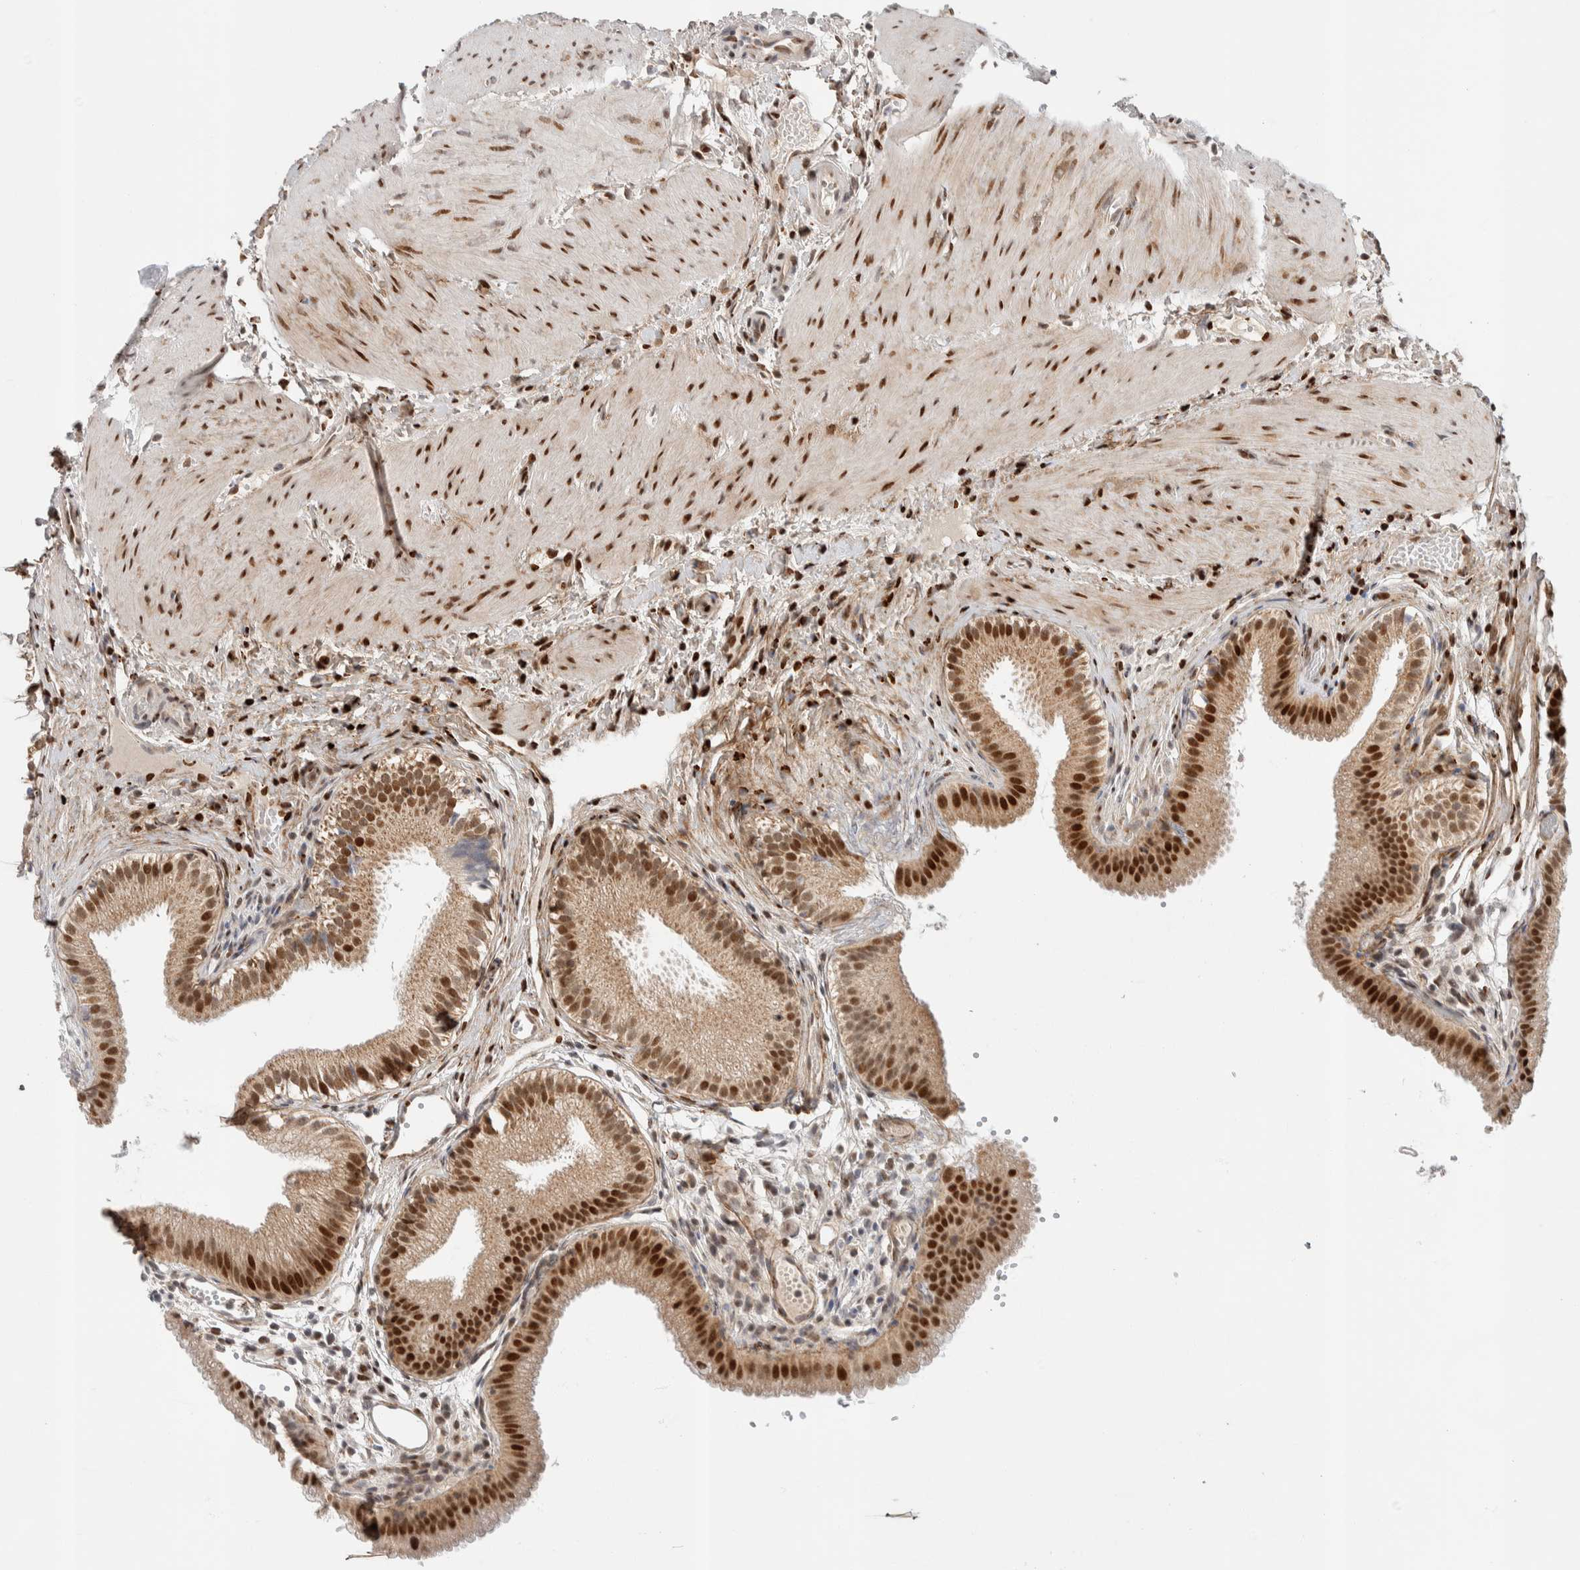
{"staining": {"intensity": "strong", "quantity": ">75%", "location": "nuclear"}, "tissue": "gallbladder", "cell_type": "Glandular cells", "image_type": "normal", "snomed": [{"axis": "morphology", "description": "Normal tissue, NOS"}, {"axis": "topography", "description": "Gallbladder"}], "caption": "Normal gallbladder shows strong nuclear positivity in about >75% of glandular cells.", "gene": "TSPAN32", "patient": {"sex": "female", "age": 26}}